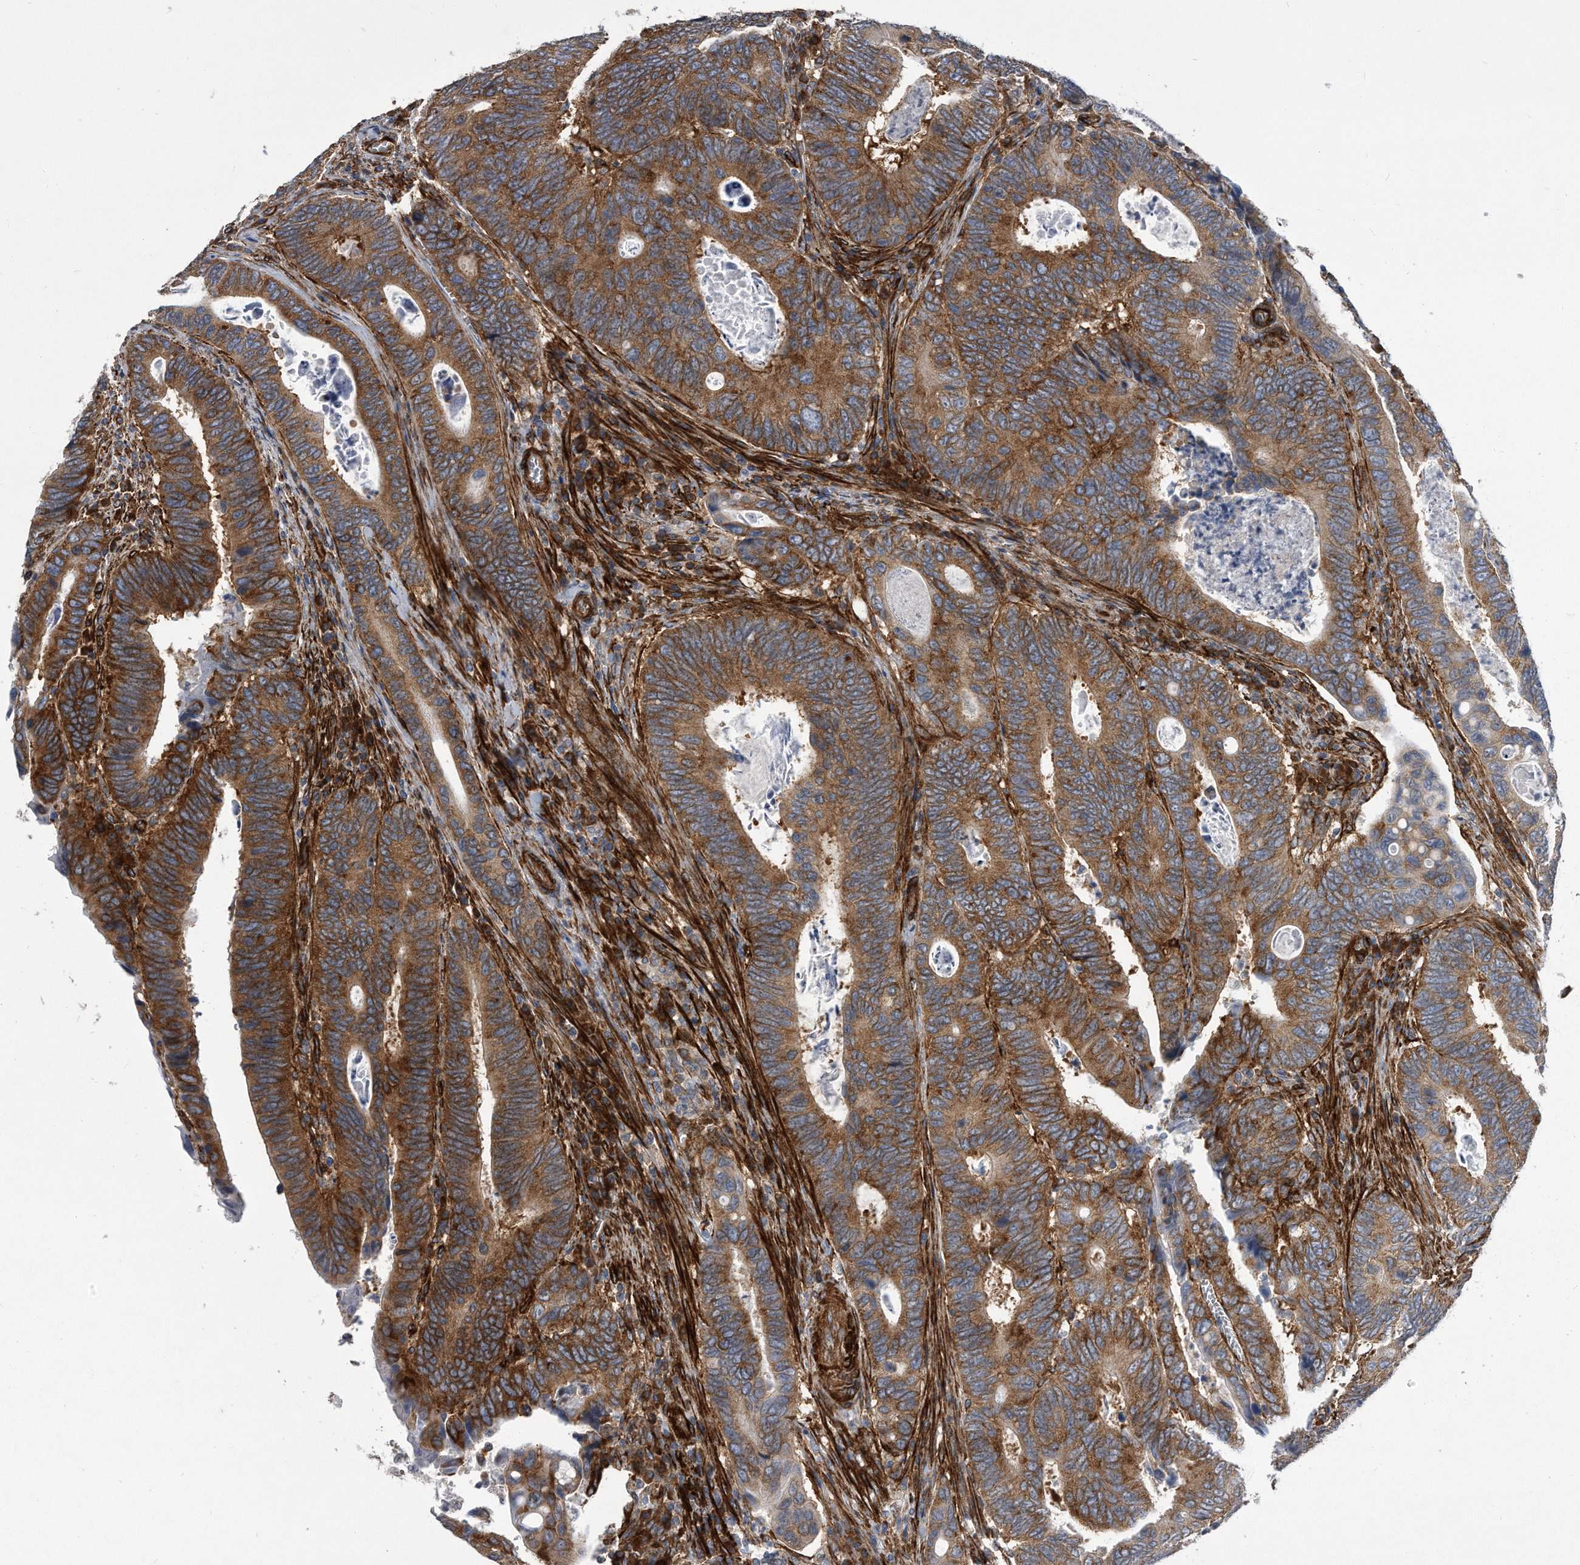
{"staining": {"intensity": "strong", "quantity": ">75%", "location": "cytoplasmic/membranous"}, "tissue": "colorectal cancer", "cell_type": "Tumor cells", "image_type": "cancer", "snomed": [{"axis": "morphology", "description": "Adenocarcinoma, NOS"}, {"axis": "topography", "description": "Colon"}], "caption": "Immunohistochemical staining of adenocarcinoma (colorectal) shows strong cytoplasmic/membranous protein expression in approximately >75% of tumor cells. The protein is stained brown, and the nuclei are stained in blue (DAB (3,3'-diaminobenzidine) IHC with brightfield microscopy, high magnification).", "gene": "EIF2B4", "patient": {"sex": "male", "age": 72}}